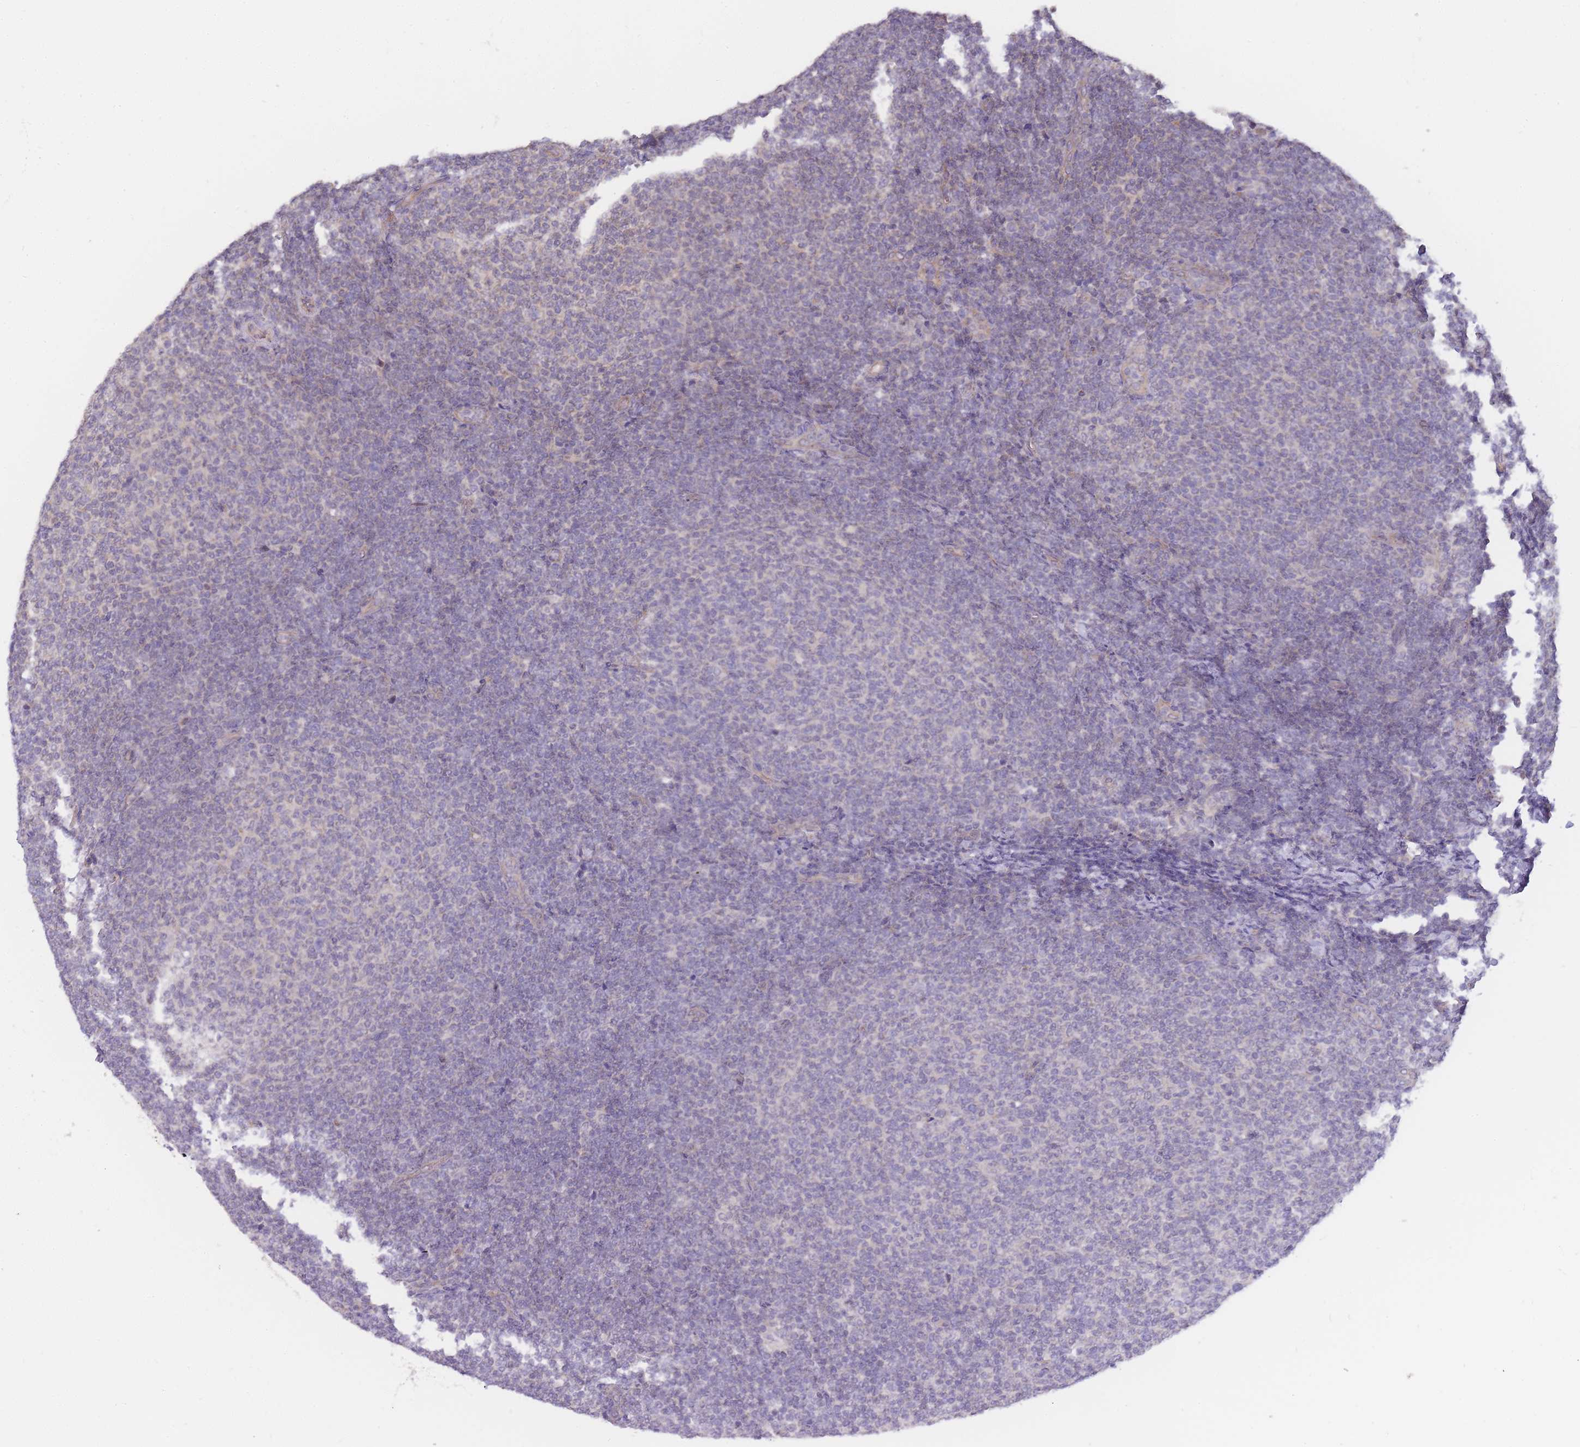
{"staining": {"intensity": "negative", "quantity": "none", "location": "none"}, "tissue": "lymphoma", "cell_type": "Tumor cells", "image_type": "cancer", "snomed": [{"axis": "morphology", "description": "Malignant lymphoma, non-Hodgkin's type, Low grade"}, {"axis": "topography", "description": "Lymph node"}], "caption": "Tumor cells show no significant protein staining in low-grade malignant lymphoma, non-Hodgkin's type.", "gene": "C19orf25", "patient": {"sex": "male", "age": 66}}